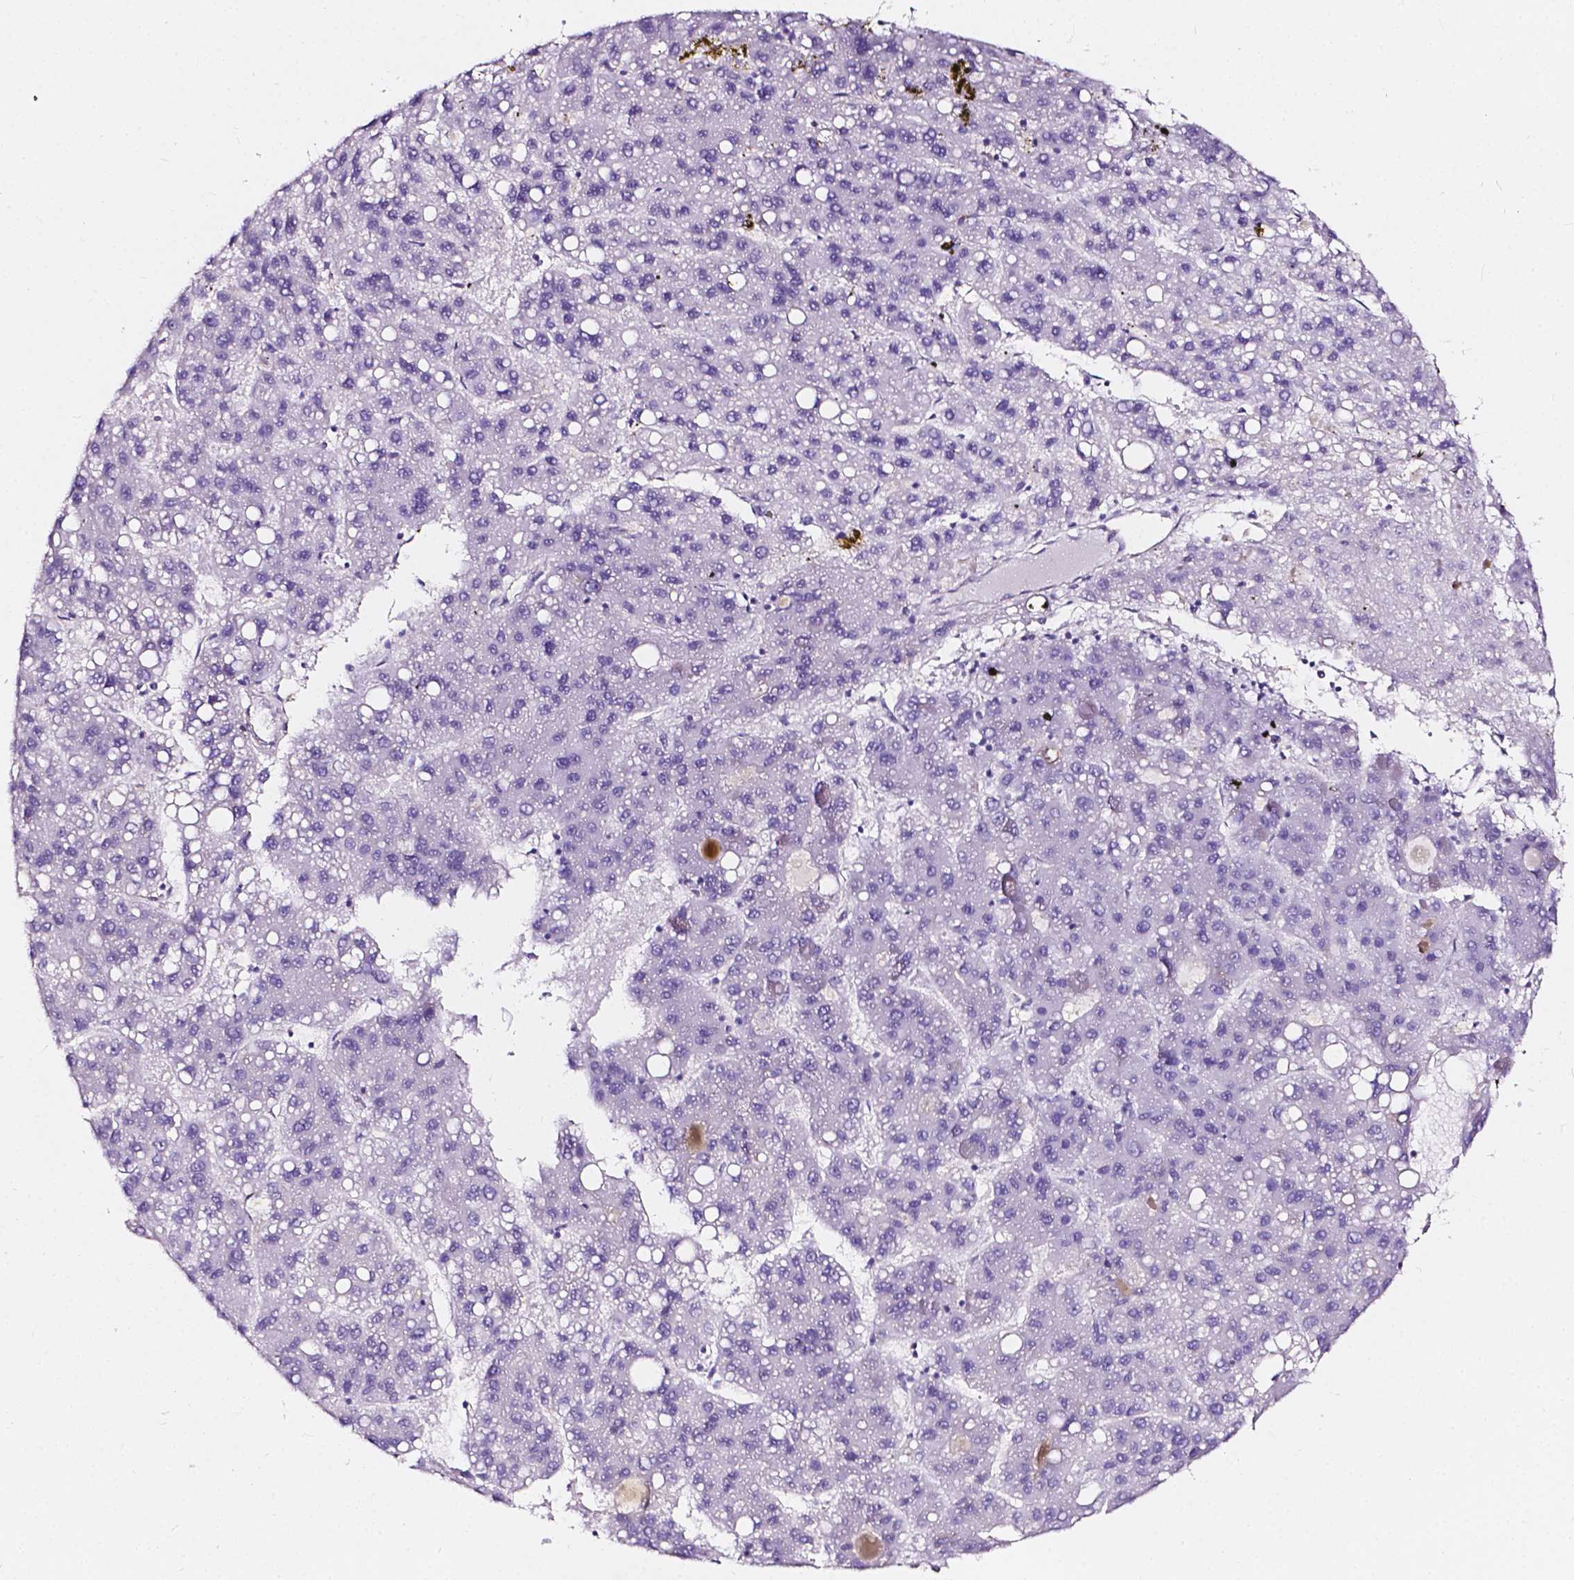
{"staining": {"intensity": "negative", "quantity": "none", "location": "none"}, "tissue": "liver cancer", "cell_type": "Tumor cells", "image_type": "cancer", "snomed": [{"axis": "morphology", "description": "Carcinoma, Hepatocellular, NOS"}, {"axis": "topography", "description": "Liver"}], "caption": "Liver cancer (hepatocellular carcinoma) was stained to show a protein in brown. There is no significant positivity in tumor cells.", "gene": "CLSTN2", "patient": {"sex": "female", "age": 82}}